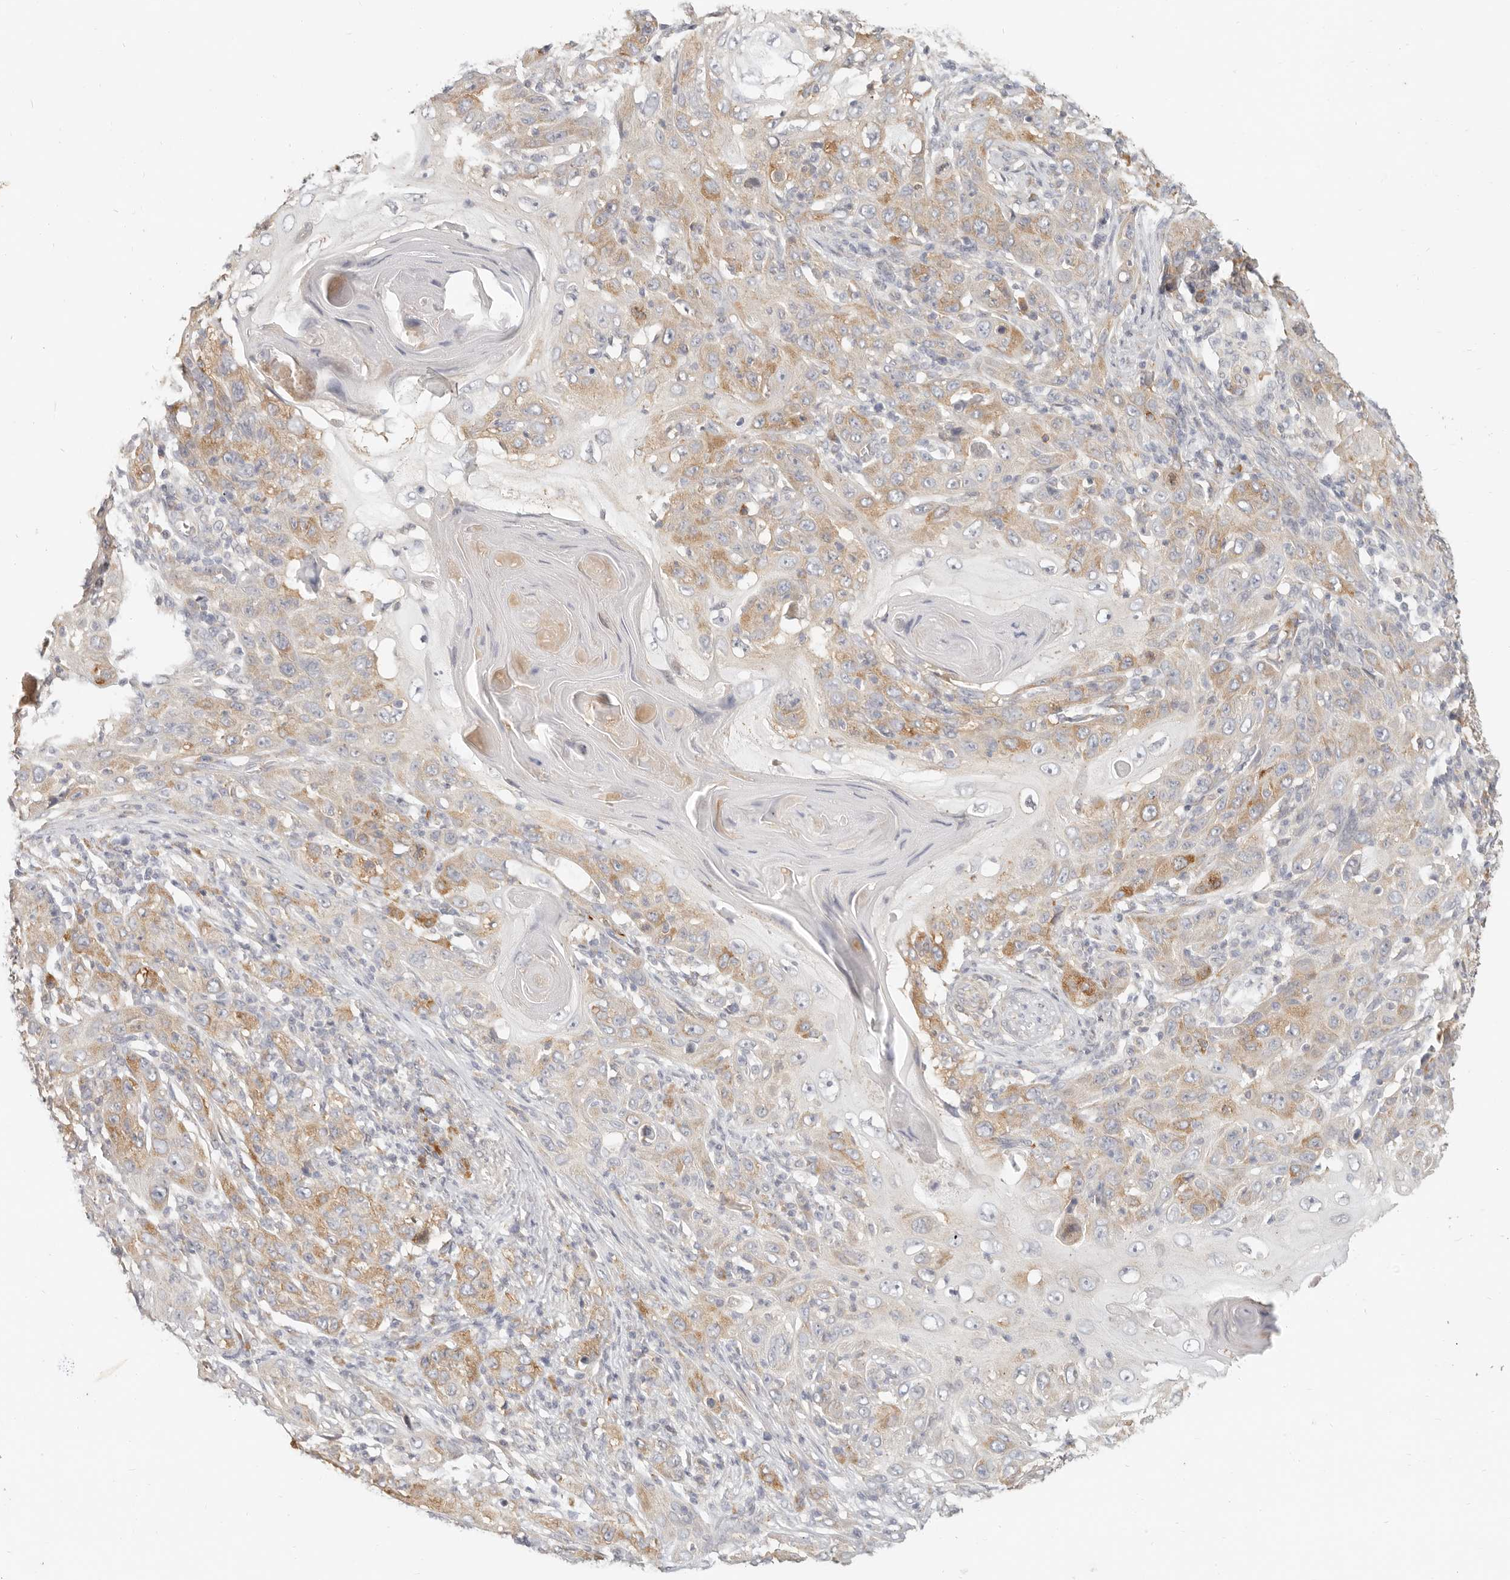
{"staining": {"intensity": "moderate", "quantity": "<25%", "location": "cytoplasmic/membranous"}, "tissue": "skin cancer", "cell_type": "Tumor cells", "image_type": "cancer", "snomed": [{"axis": "morphology", "description": "Squamous cell carcinoma, NOS"}, {"axis": "topography", "description": "Skin"}], "caption": "Immunohistochemical staining of human skin cancer shows moderate cytoplasmic/membranous protein expression in about <25% of tumor cells. (DAB (3,3'-diaminobenzidine) IHC, brown staining for protein, blue staining for nuclei).", "gene": "PABPC4", "patient": {"sex": "female", "age": 88}}